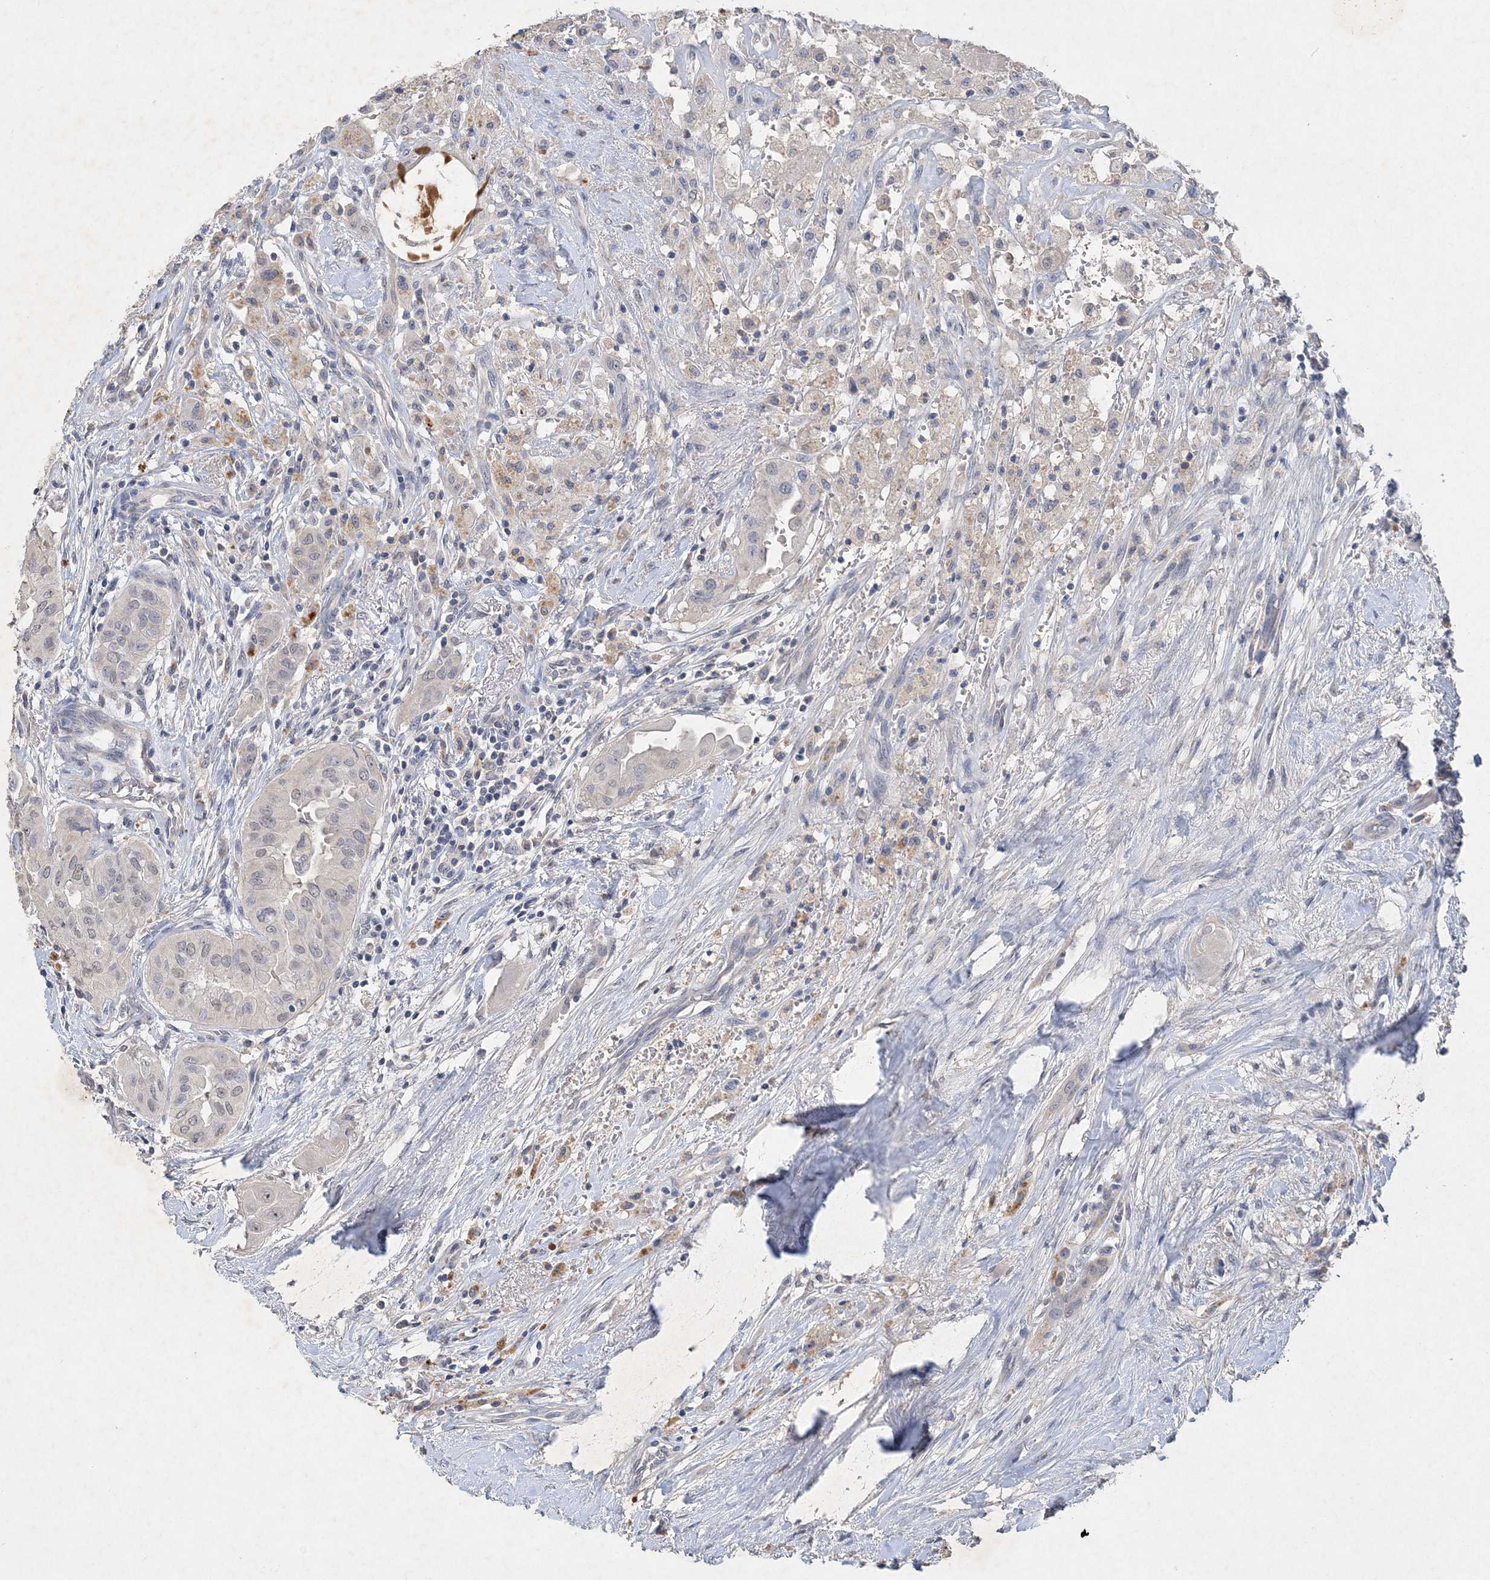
{"staining": {"intensity": "negative", "quantity": "none", "location": "none"}, "tissue": "thyroid cancer", "cell_type": "Tumor cells", "image_type": "cancer", "snomed": [{"axis": "morphology", "description": "Papillary adenocarcinoma, NOS"}, {"axis": "topography", "description": "Thyroid gland"}], "caption": "Immunohistochemistry micrograph of human thyroid cancer (papillary adenocarcinoma) stained for a protein (brown), which reveals no expression in tumor cells. Nuclei are stained in blue.", "gene": "C11orf58", "patient": {"sex": "female", "age": 59}}